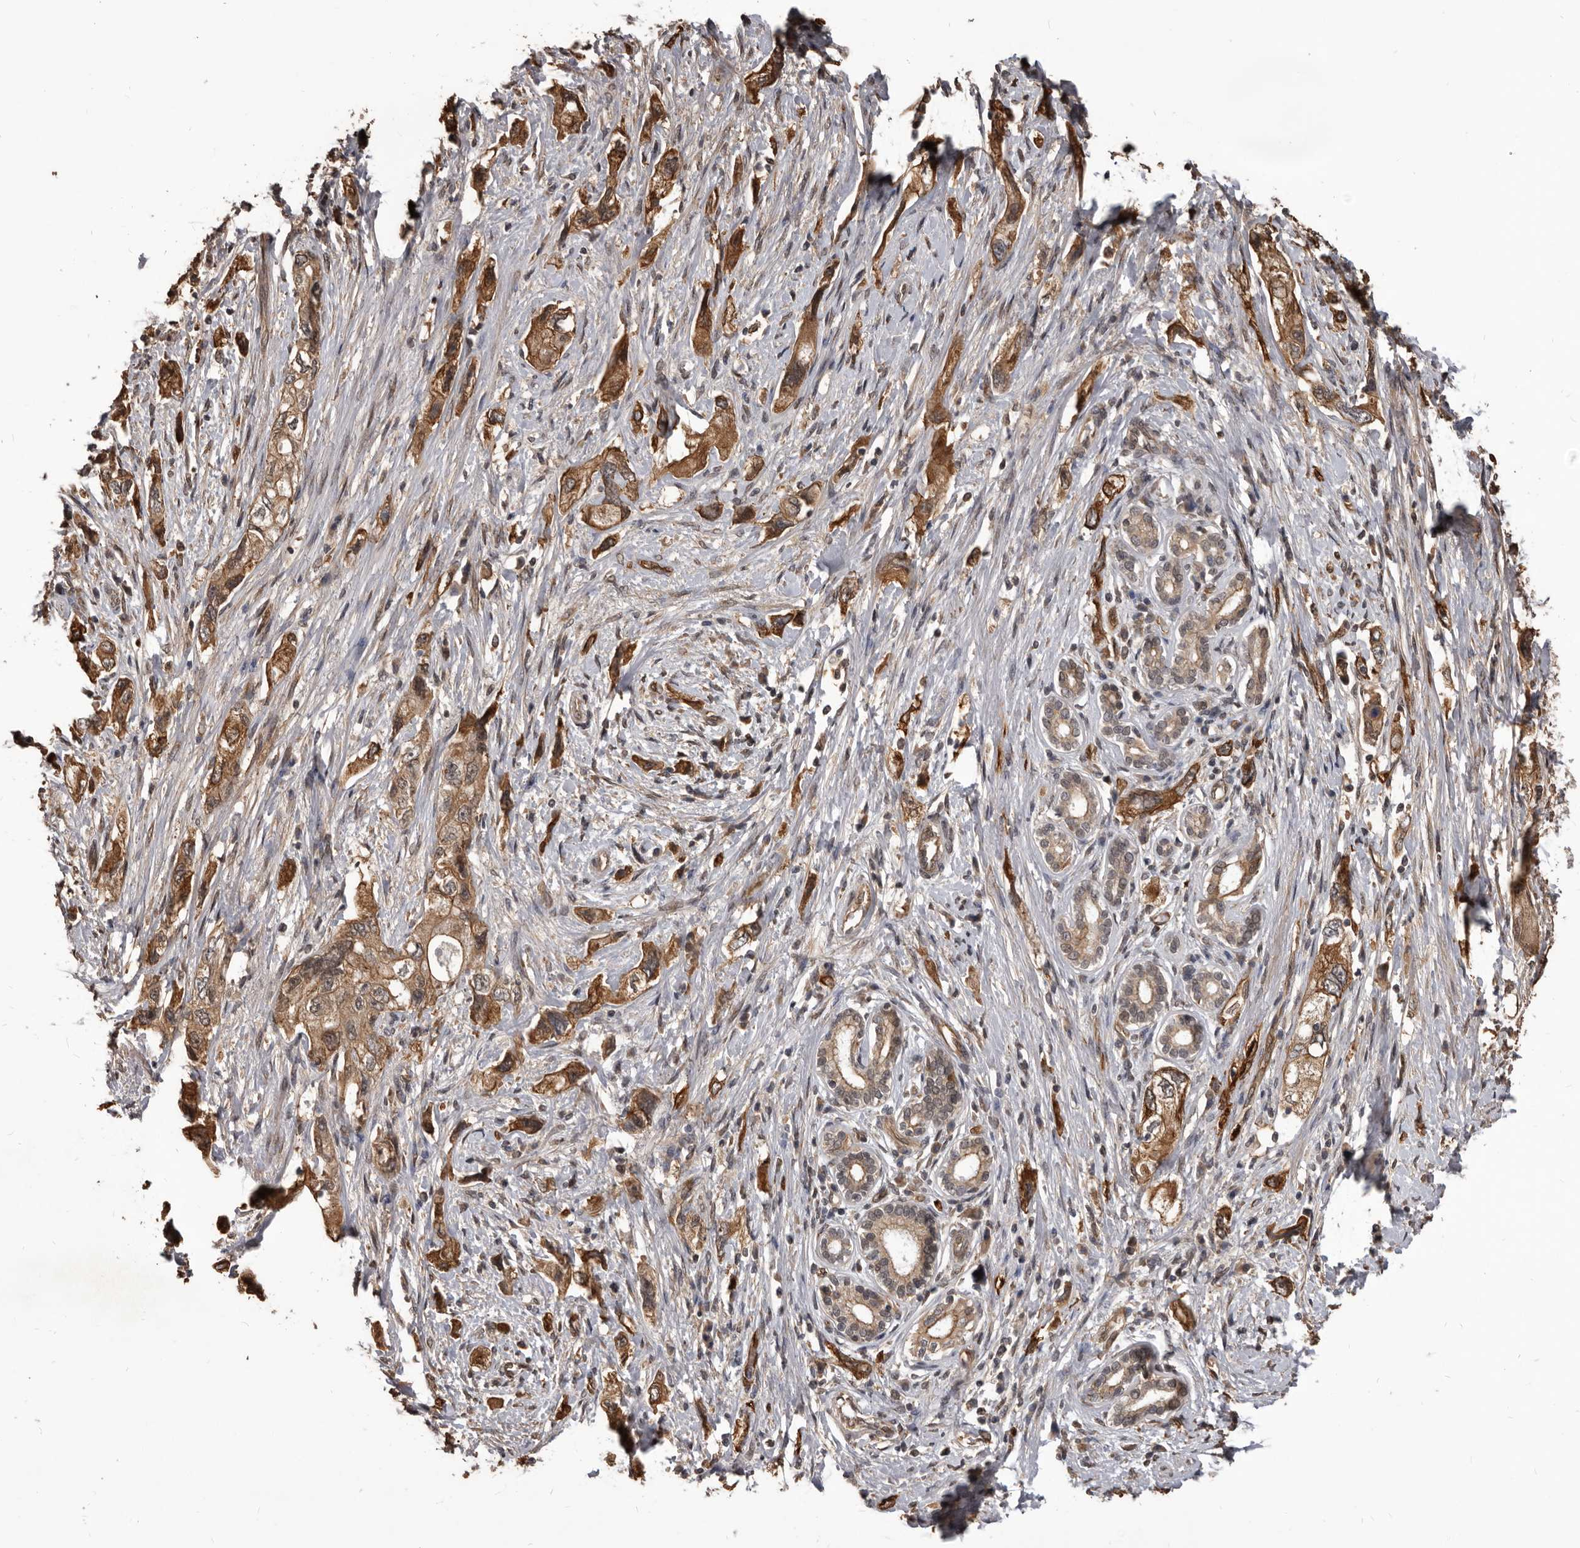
{"staining": {"intensity": "moderate", "quantity": ">75%", "location": "cytoplasmic/membranous"}, "tissue": "pancreatic cancer", "cell_type": "Tumor cells", "image_type": "cancer", "snomed": [{"axis": "morphology", "description": "Adenocarcinoma, NOS"}, {"axis": "topography", "description": "Pancreas"}], "caption": "Immunohistochemical staining of pancreatic adenocarcinoma reveals medium levels of moderate cytoplasmic/membranous positivity in about >75% of tumor cells.", "gene": "ADAMTS20", "patient": {"sex": "female", "age": 73}}